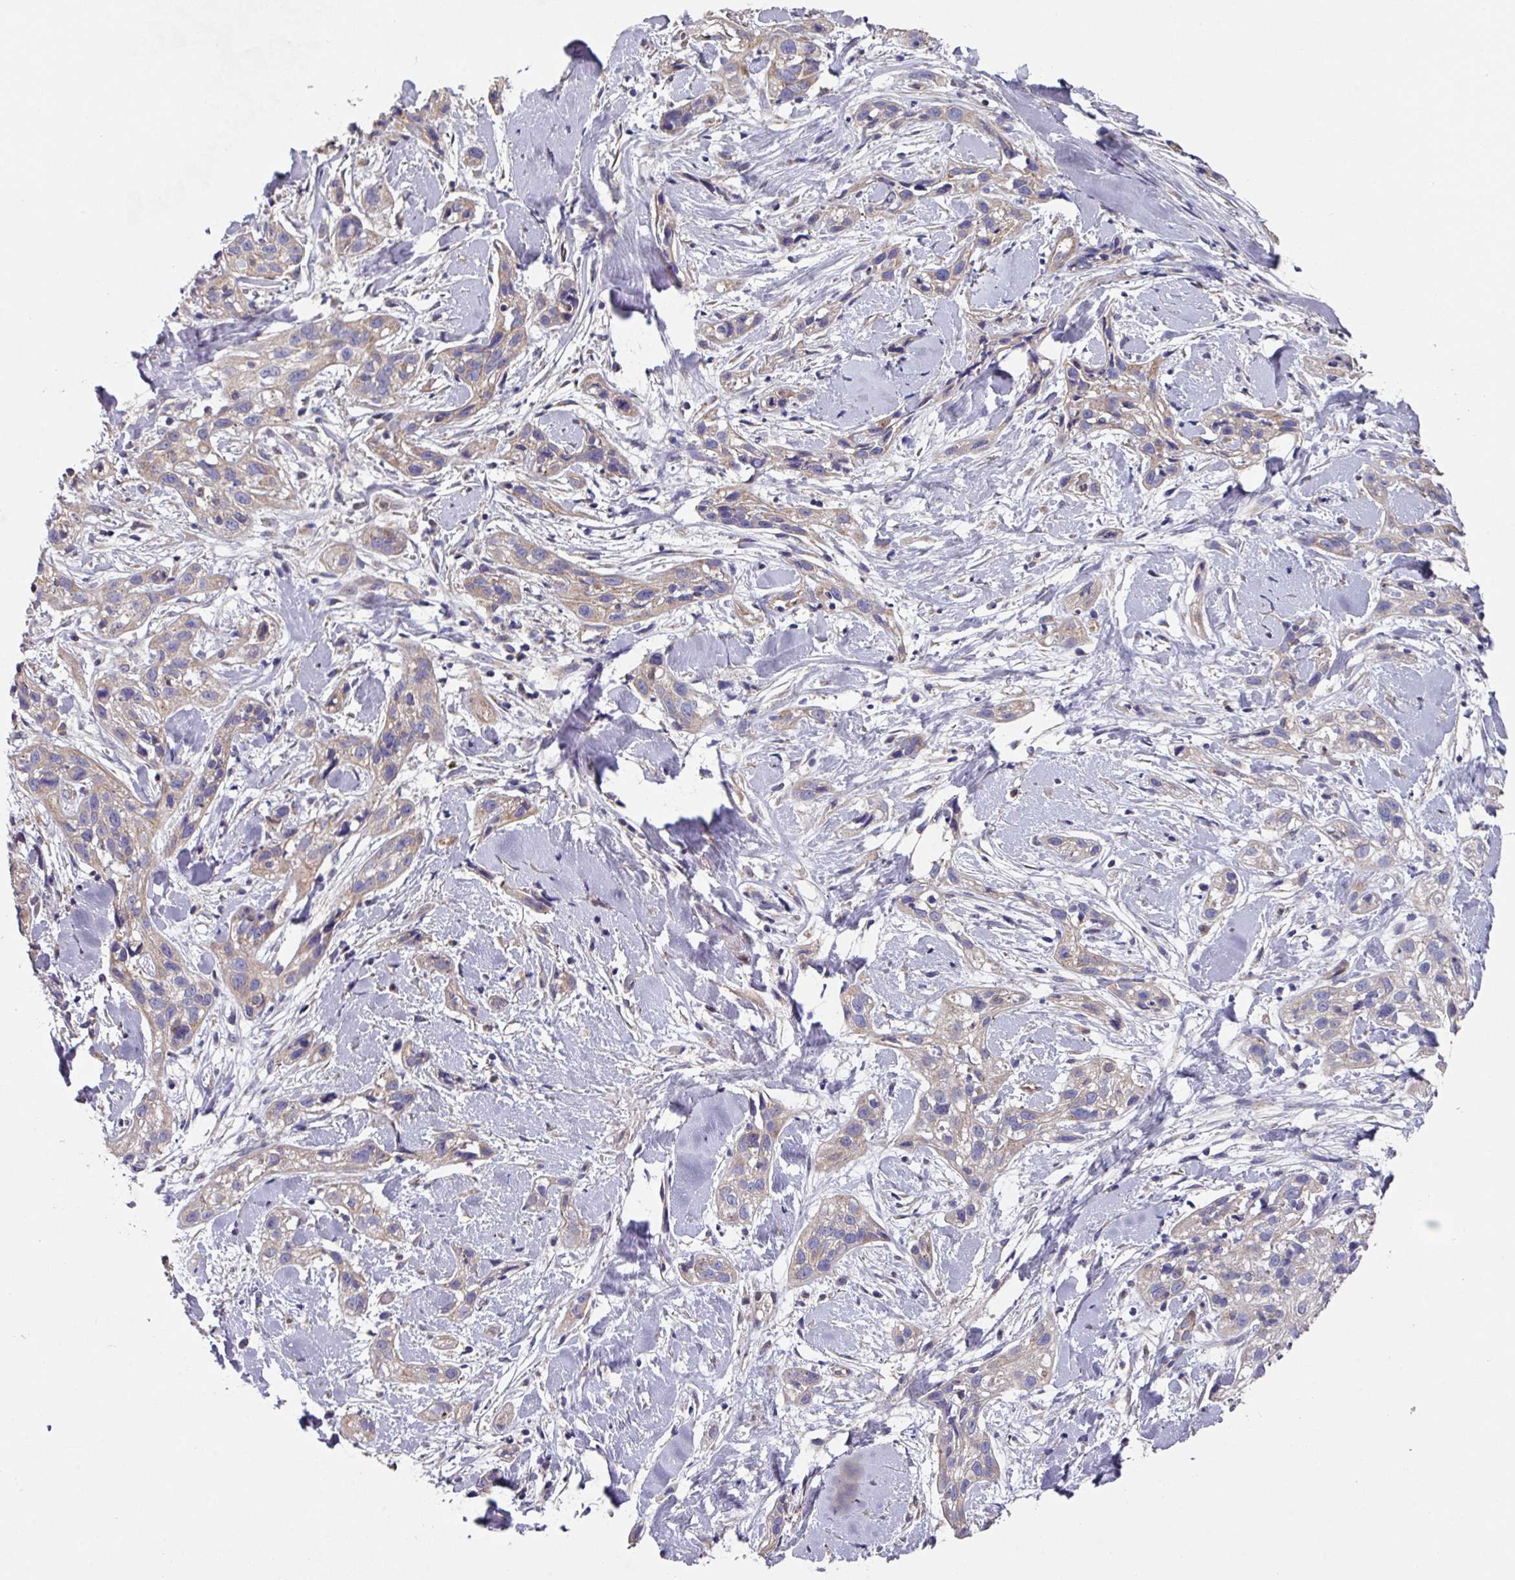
{"staining": {"intensity": "negative", "quantity": "none", "location": "none"}, "tissue": "skin cancer", "cell_type": "Tumor cells", "image_type": "cancer", "snomed": [{"axis": "morphology", "description": "Squamous cell carcinoma, NOS"}, {"axis": "topography", "description": "Skin"}], "caption": "Photomicrograph shows no protein staining in tumor cells of squamous cell carcinoma (skin) tissue. (DAB (3,3'-diaminobenzidine) immunohistochemistry, high magnification).", "gene": "DCAF12L2", "patient": {"sex": "male", "age": 82}}